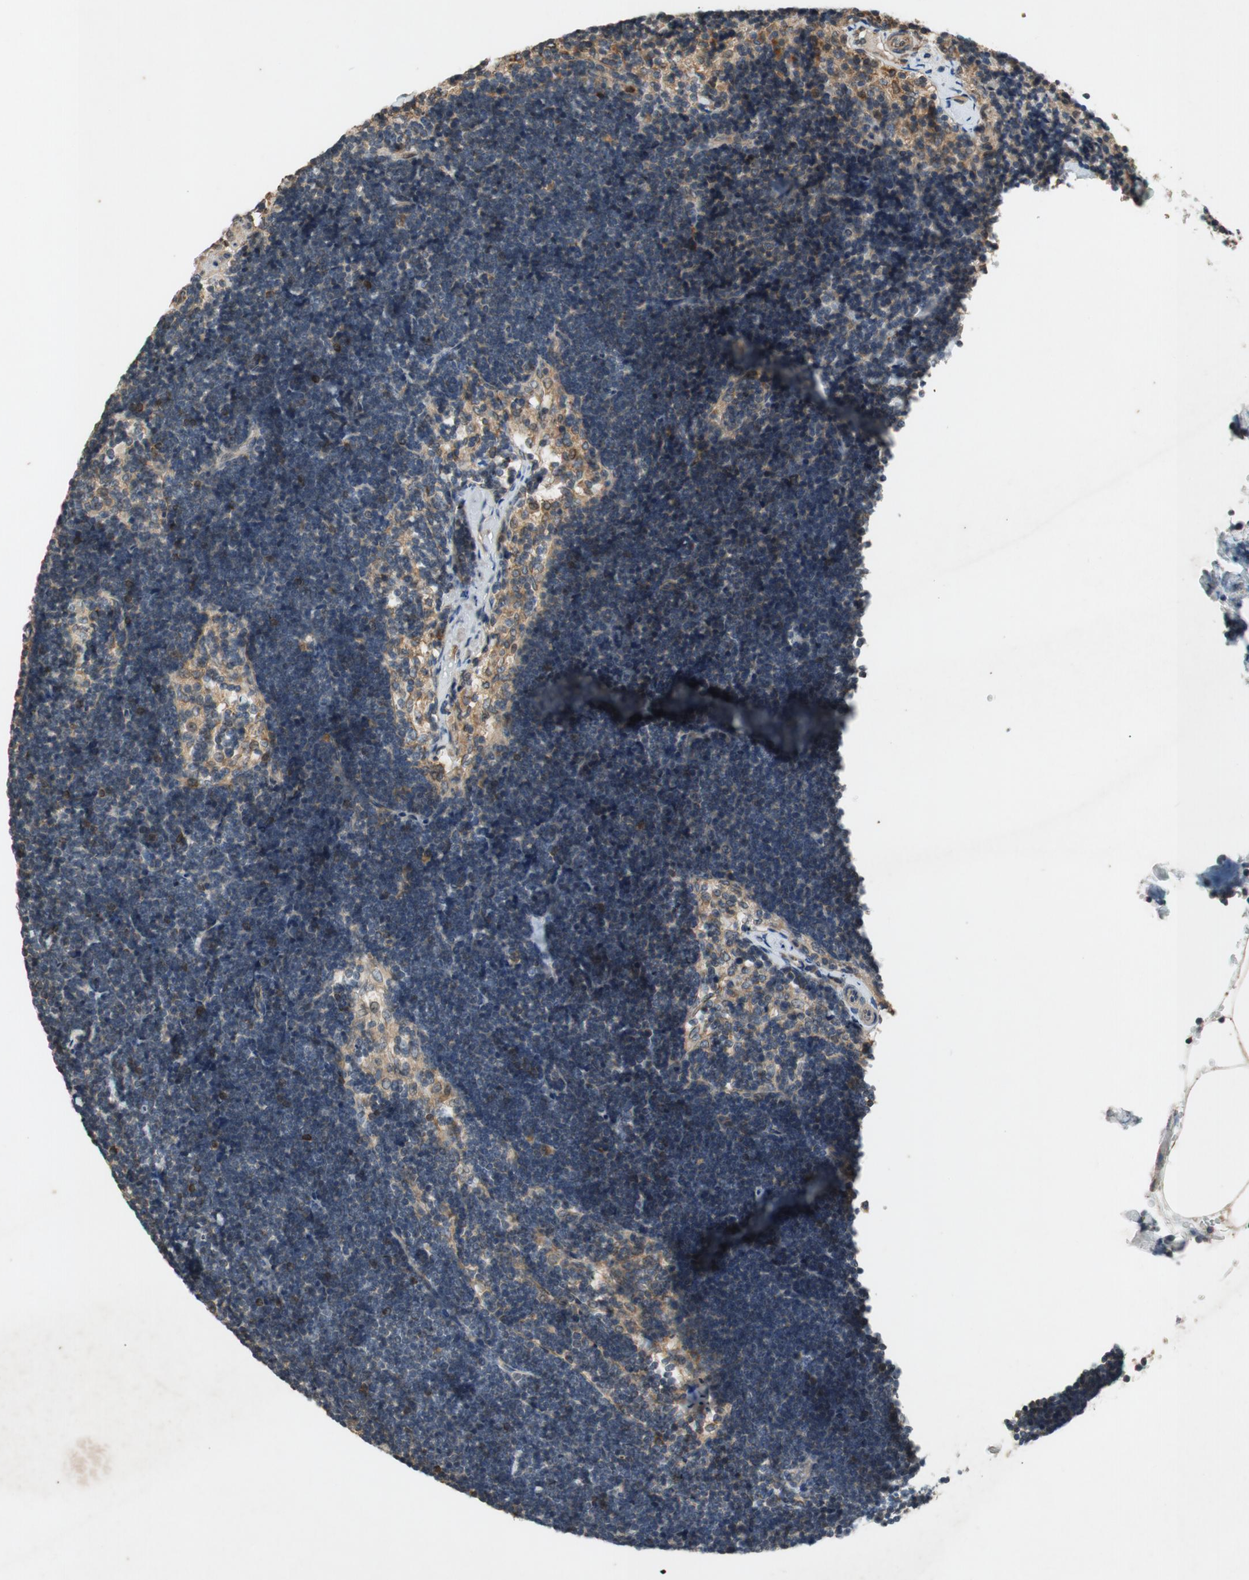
{"staining": {"intensity": "negative", "quantity": "none", "location": "none"}, "tissue": "lymph node", "cell_type": "Germinal center cells", "image_type": "normal", "snomed": [{"axis": "morphology", "description": "Normal tissue, NOS"}, {"axis": "topography", "description": "Lymph node"}], "caption": "Lymph node stained for a protein using IHC exhibits no staining germinal center cells.", "gene": "ATP2C1", "patient": {"sex": "male", "age": 63}}